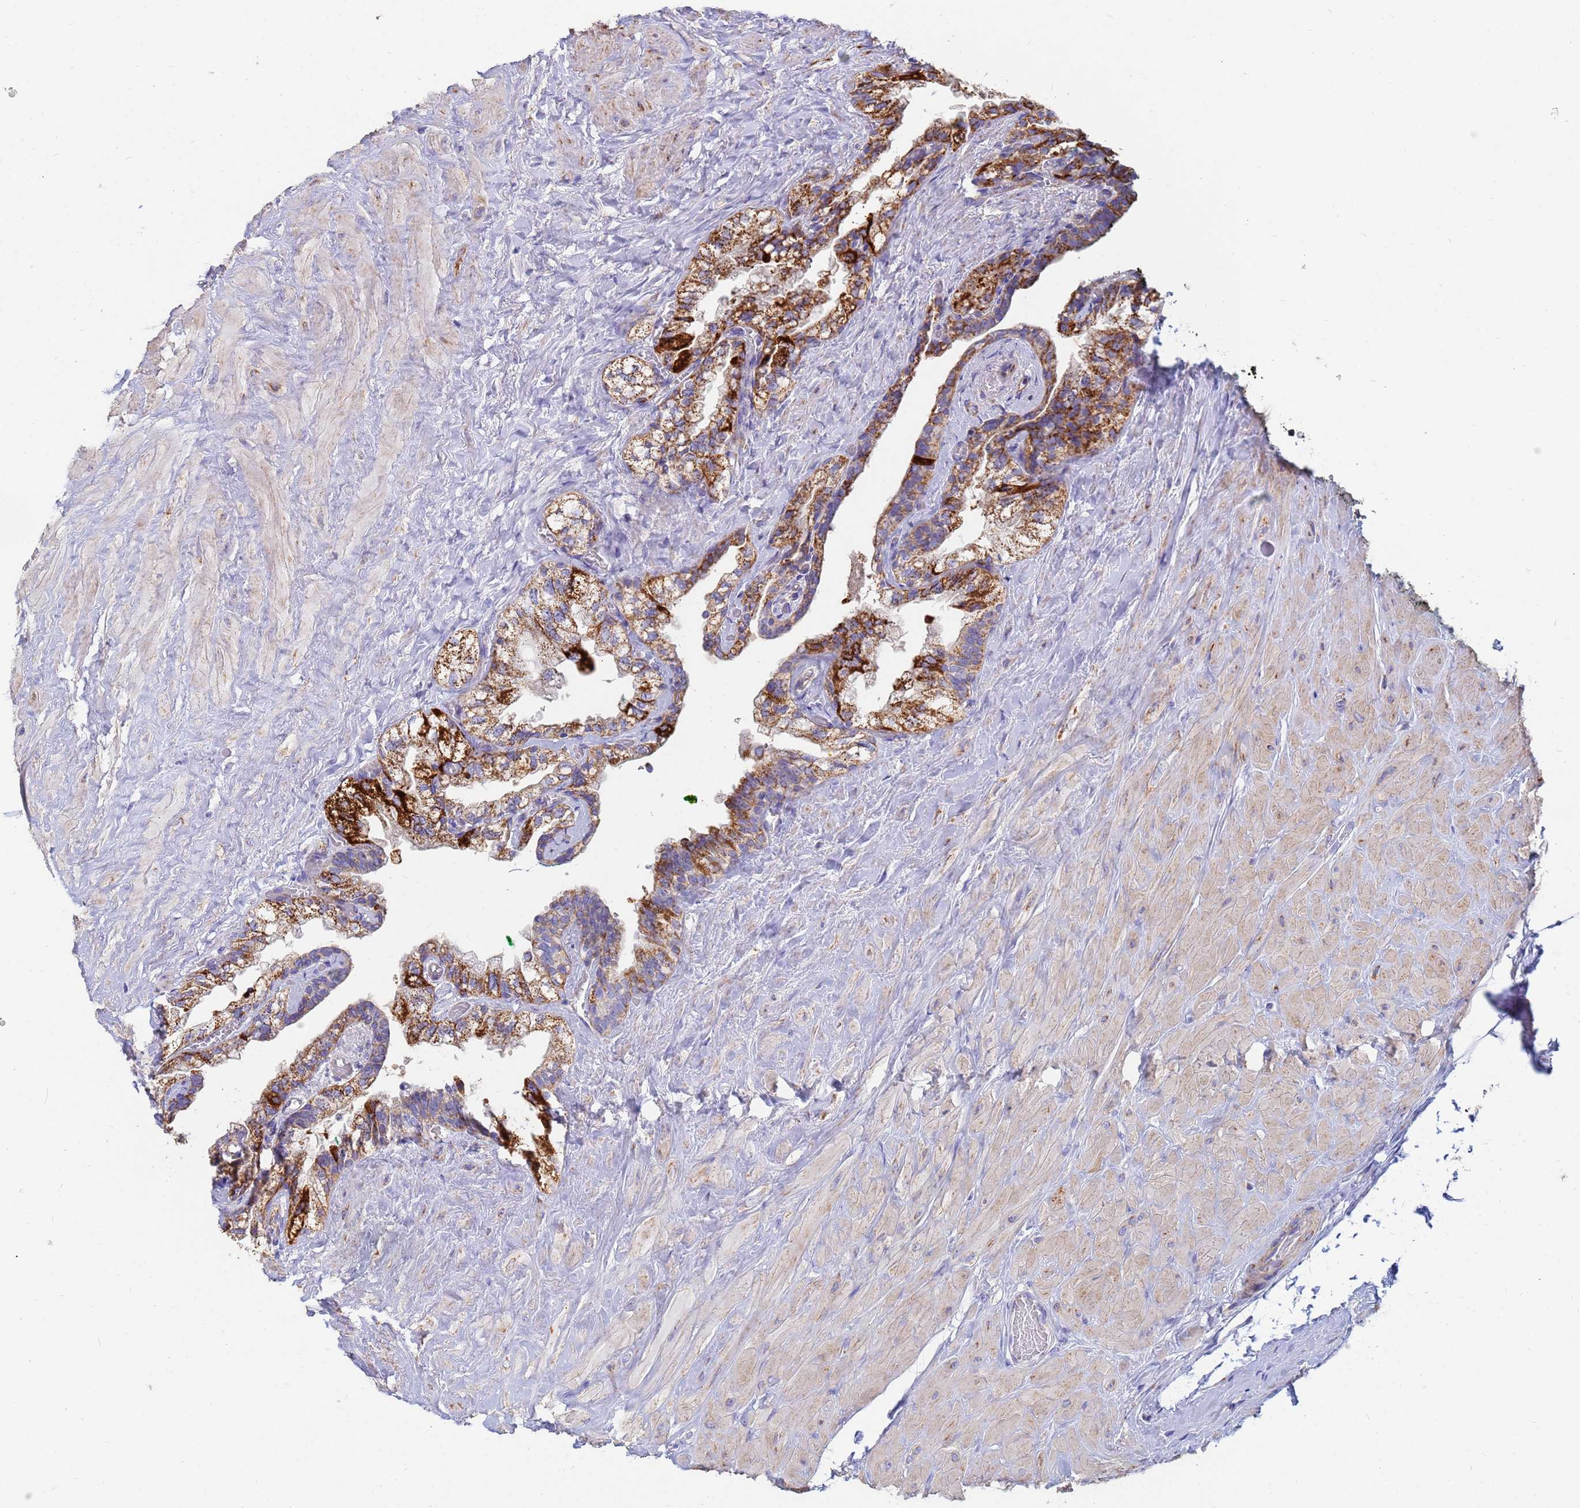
{"staining": {"intensity": "strong", "quantity": ">75%", "location": "cytoplasmic/membranous"}, "tissue": "seminal vesicle", "cell_type": "Glandular cells", "image_type": "normal", "snomed": [{"axis": "morphology", "description": "Normal tissue, NOS"}, {"axis": "topography", "description": "Seminal veicle"}, {"axis": "topography", "description": "Peripheral nerve tissue"}], "caption": "About >75% of glandular cells in normal seminal vesicle demonstrate strong cytoplasmic/membranous protein expression as visualized by brown immunohistochemical staining.", "gene": "UQCRHL", "patient": {"sex": "male", "age": 60}}